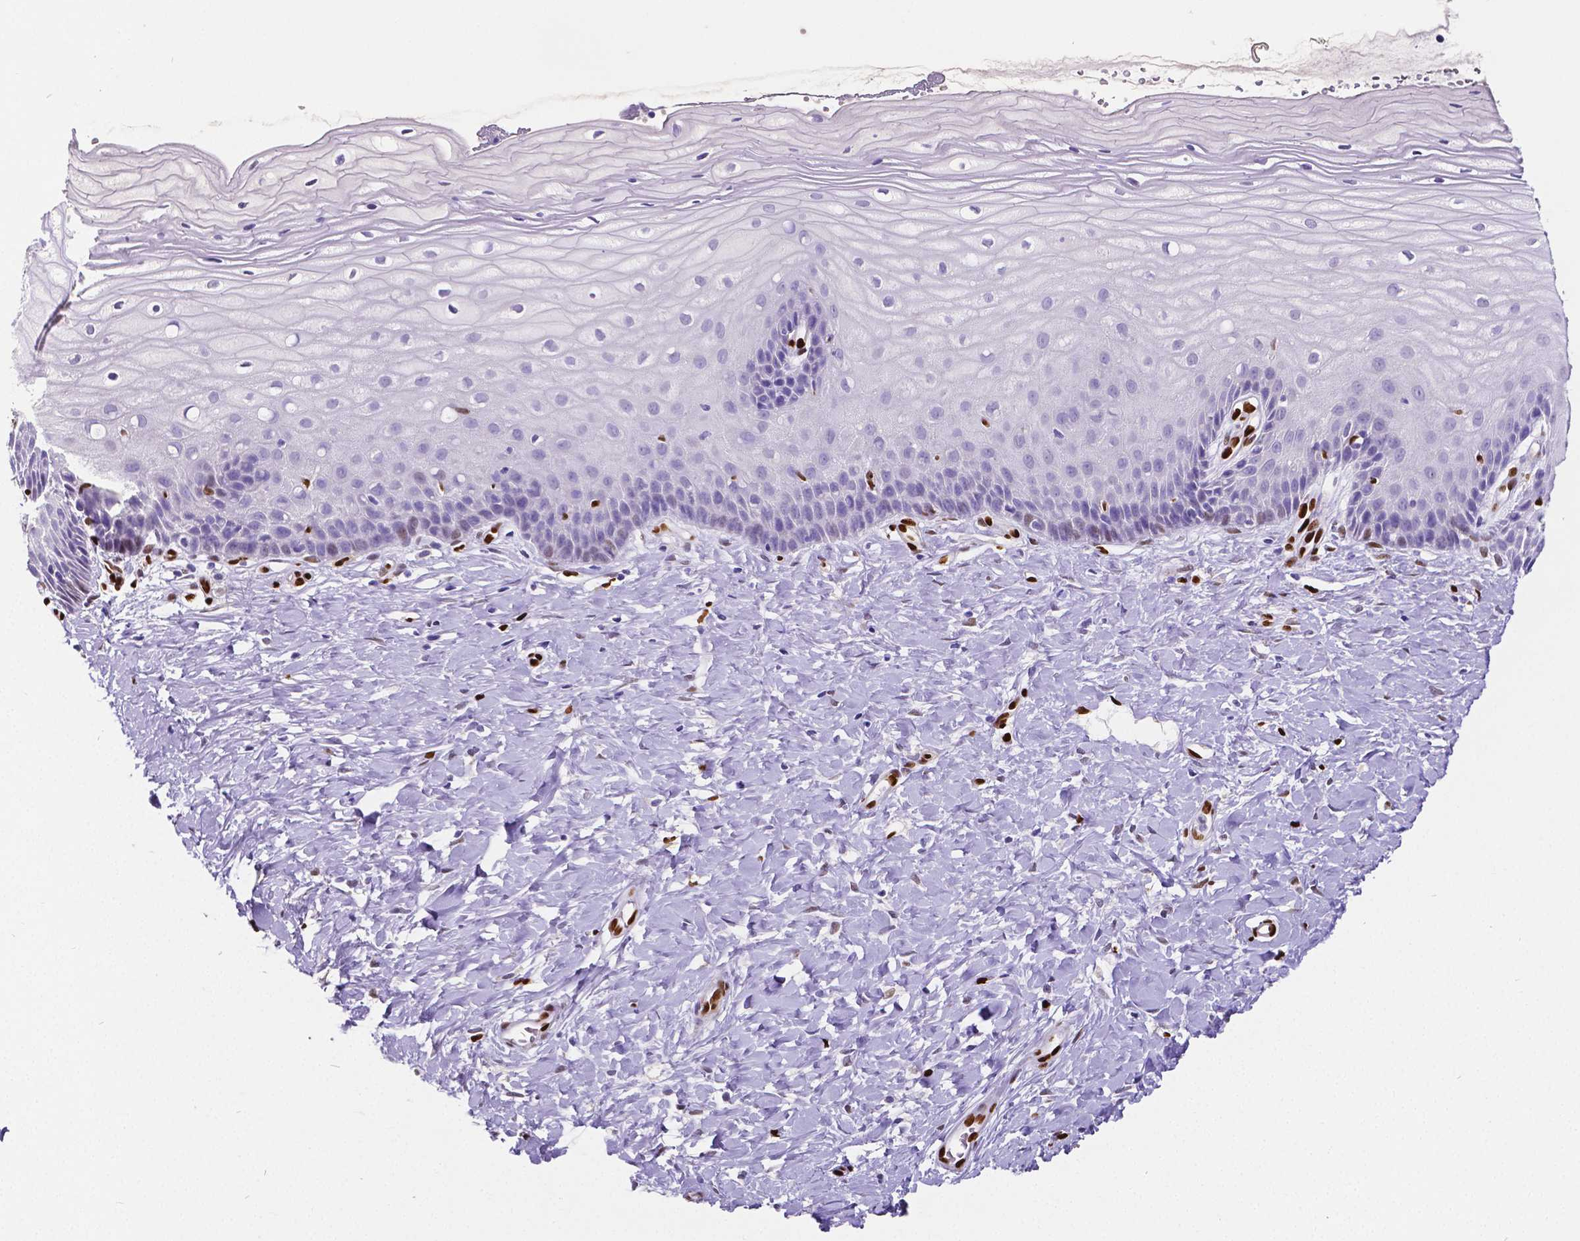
{"staining": {"intensity": "negative", "quantity": "none", "location": "none"}, "tissue": "cervix", "cell_type": "Glandular cells", "image_type": "normal", "snomed": [{"axis": "morphology", "description": "Normal tissue, NOS"}, {"axis": "topography", "description": "Cervix"}], "caption": "Immunohistochemistry (IHC) micrograph of normal cervix: human cervix stained with DAB (3,3'-diaminobenzidine) exhibits no significant protein positivity in glandular cells. (DAB (3,3'-diaminobenzidine) immunohistochemistry (IHC) visualized using brightfield microscopy, high magnification).", "gene": "MEF2C", "patient": {"sex": "female", "age": 37}}